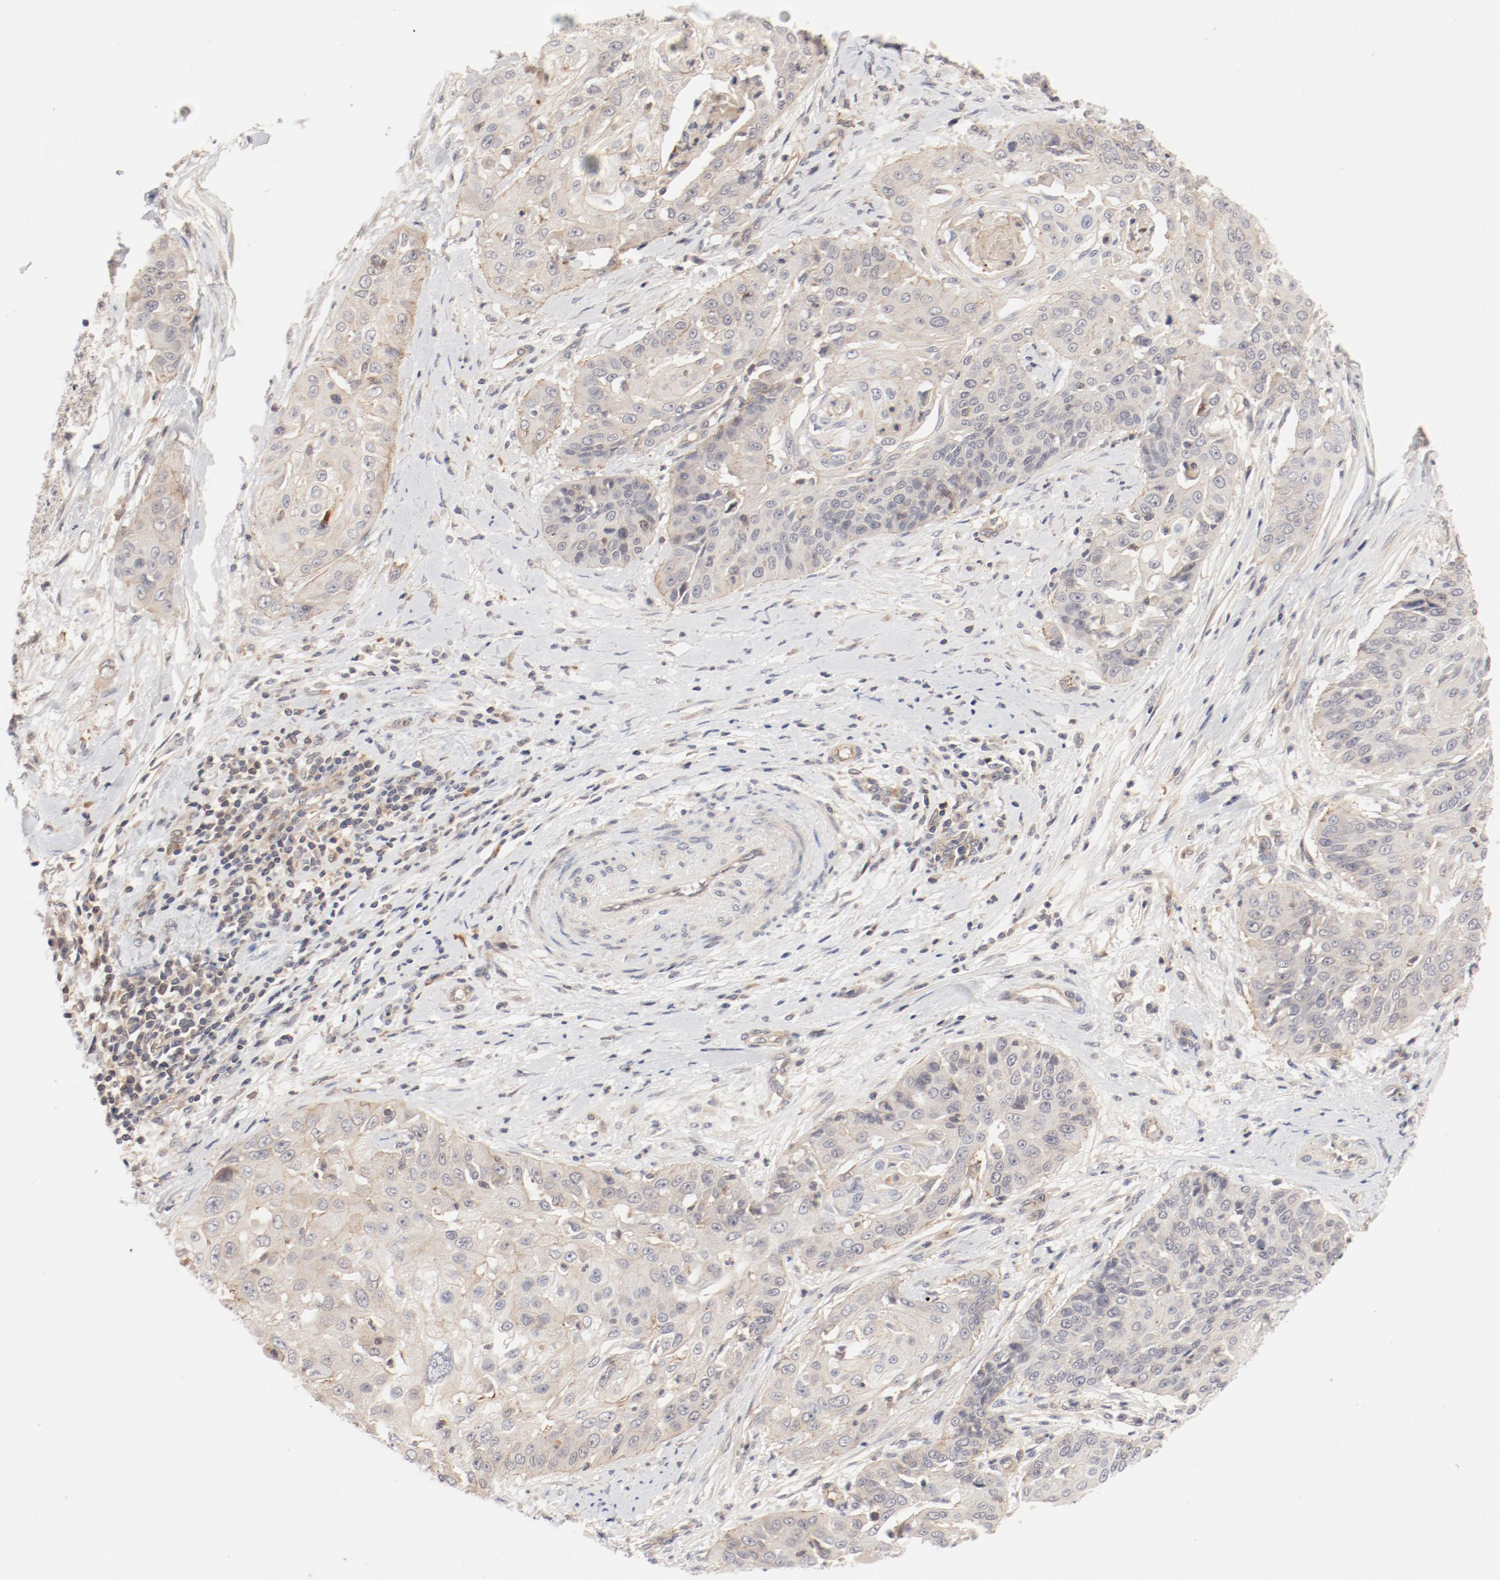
{"staining": {"intensity": "weak", "quantity": "<25%", "location": "cytoplasmic/membranous"}, "tissue": "cervical cancer", "cell_type": "Tumor cells", "image_type": "cancer", "snomed": [{"axis": "morphology", "description": "Squamous cell carcinoma, NOS"}, {"axis": "topography", "description": "Cervix"}], "caption": "Immunohistochemical staining of cervical cancer shows no significant expression in tumor cells.", "gene": "ZNF267", "patient": {"sex": "female", "age": 64}}